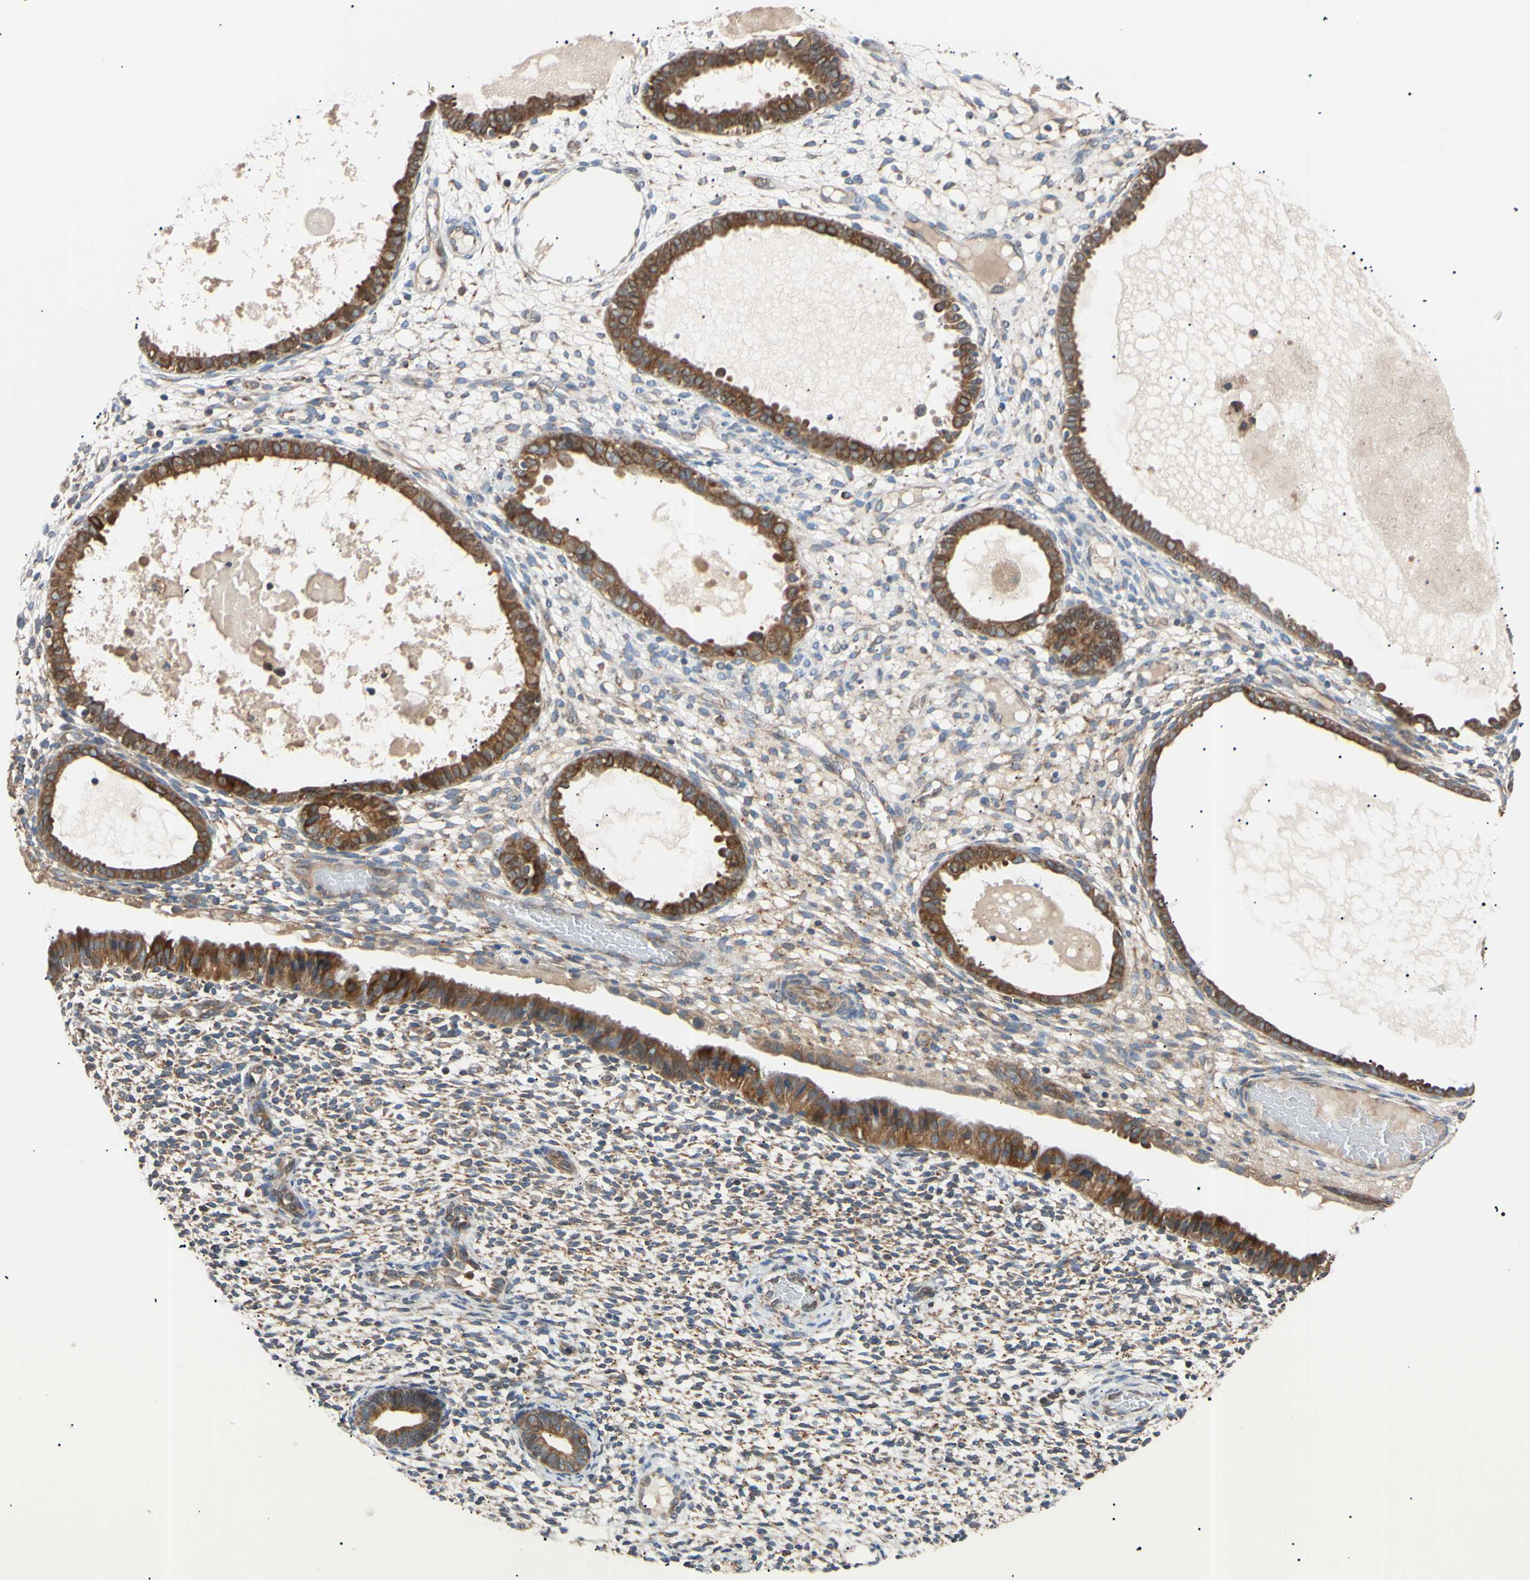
{"staining": {"intensity": "weak", "quantity": "25%-75%", "location": "cytoplasmic/membranous"}, "tissue": "endometrium", "cell_type": "Cells in endometrial stroma", "image_type": "normal", "snomed": [{"axis": "morphology", "description": "Normal tissue, NOS"}, {"axis": "topography", "description": "Endometrium"}], "caption": "DAB immunohistochemical staining of unremarkable endometrium reveals weak cytoplasmic/membranous protein staining in approximately 25%-75% of cells in endometrial stroma. (IHC, brightfield microscopy, high magnification).", "gene": "VAPA", "patient": {"sex": "female", "age": 61}}